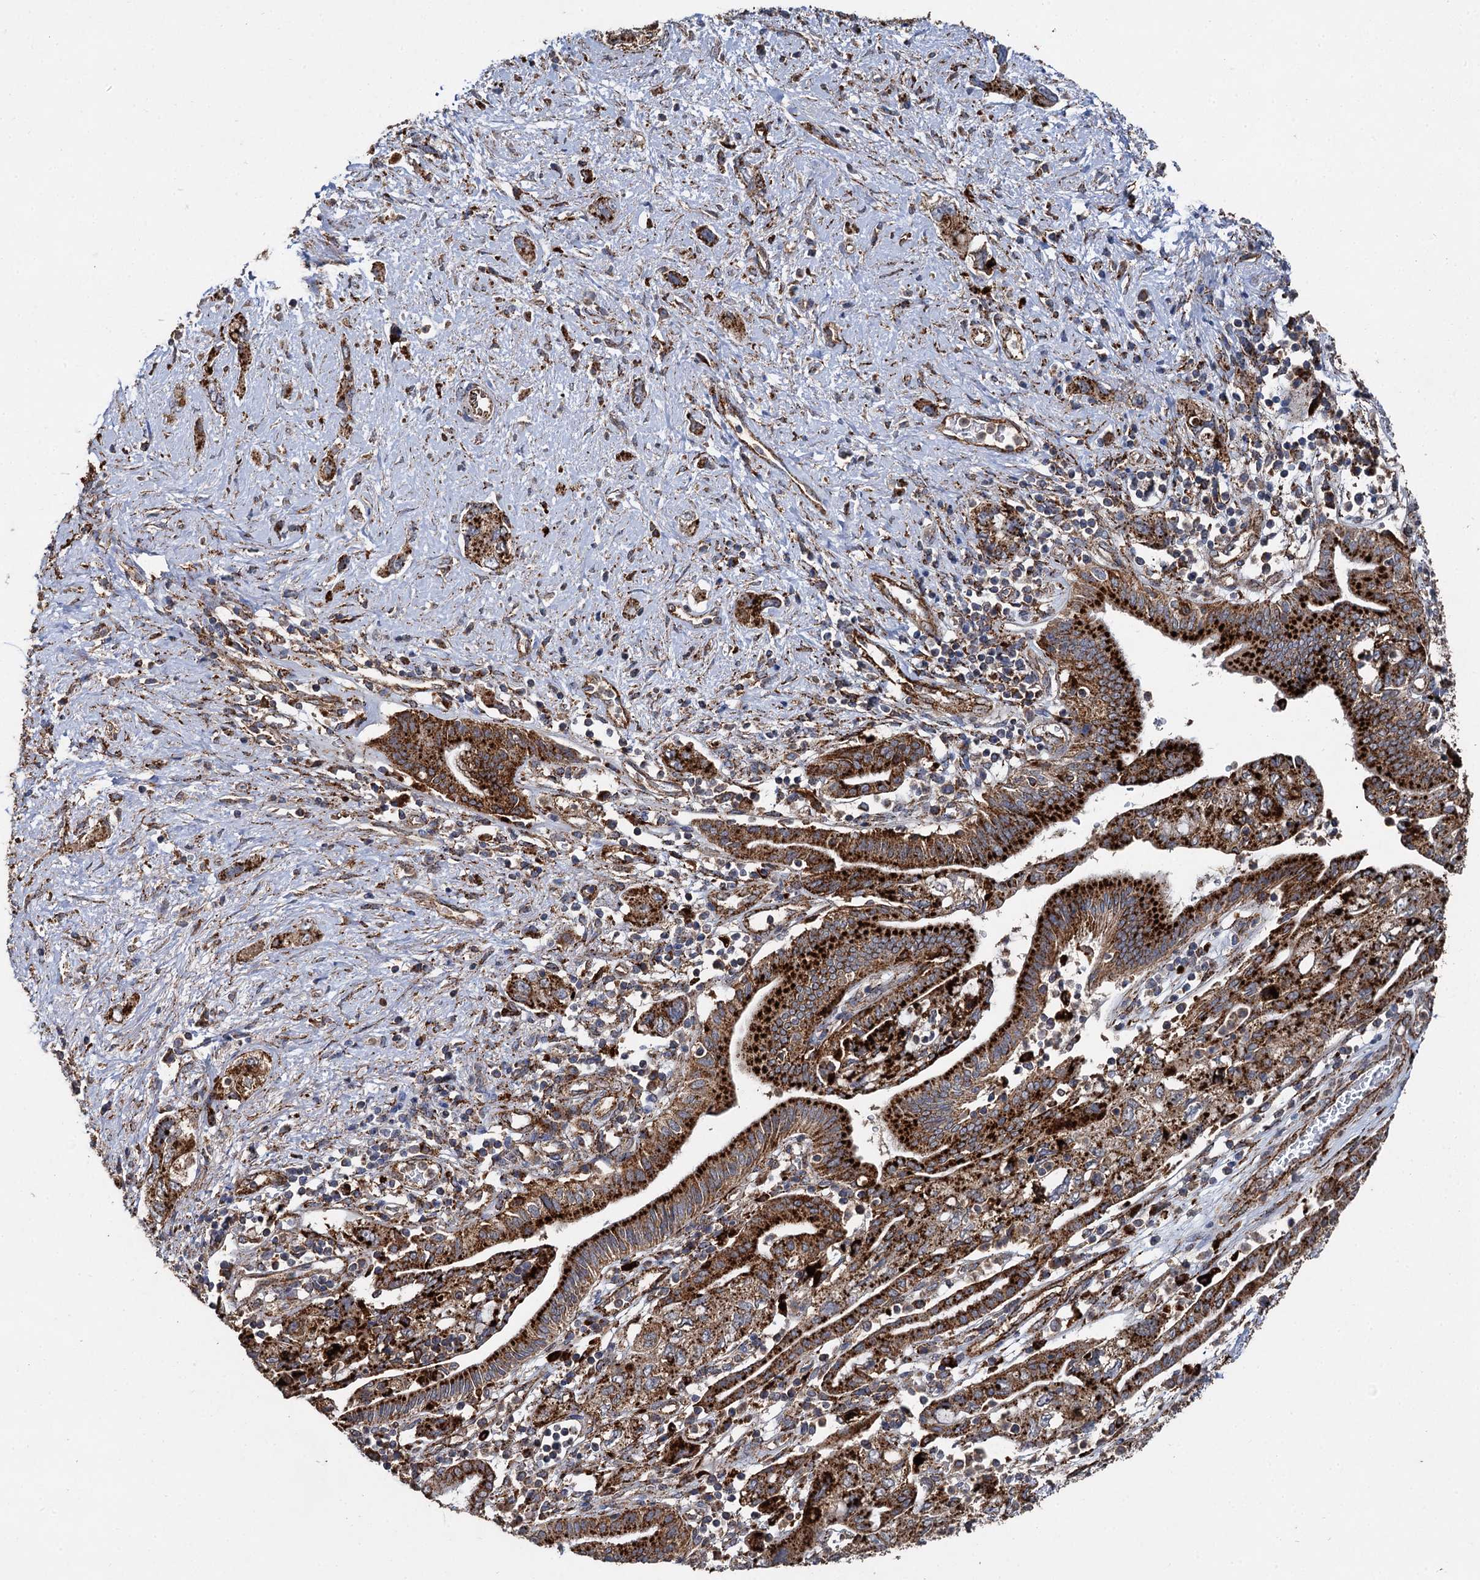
{"staining": {"intensity": "strong", "quantity": ">75%", "location": "cytoplasmic/membranous"}, "tissue": "pancreatic cancer", "cell_type": "Tumor cells", "image_type": "cancer", "snomed": [{"axis": "morphology", "description": "Adenocarcinoma, NOS"}, {"axis": "topography", "description": "Pancreas"}], "caption": "A micrograph of human adenocarcinoma (pancreatic) stained for a protein shows strong cytoplasmic/membranous brown staining in tumor cells. The staining was performed using DAB (3,3'-diaminobenzidine) to visualize the protein expression in brown, while the nuclei were stained in blue with hematoxylin (Magnification: 20x).", "gene": "GBA1", "patient": {"sex": "female", "age": 73}}